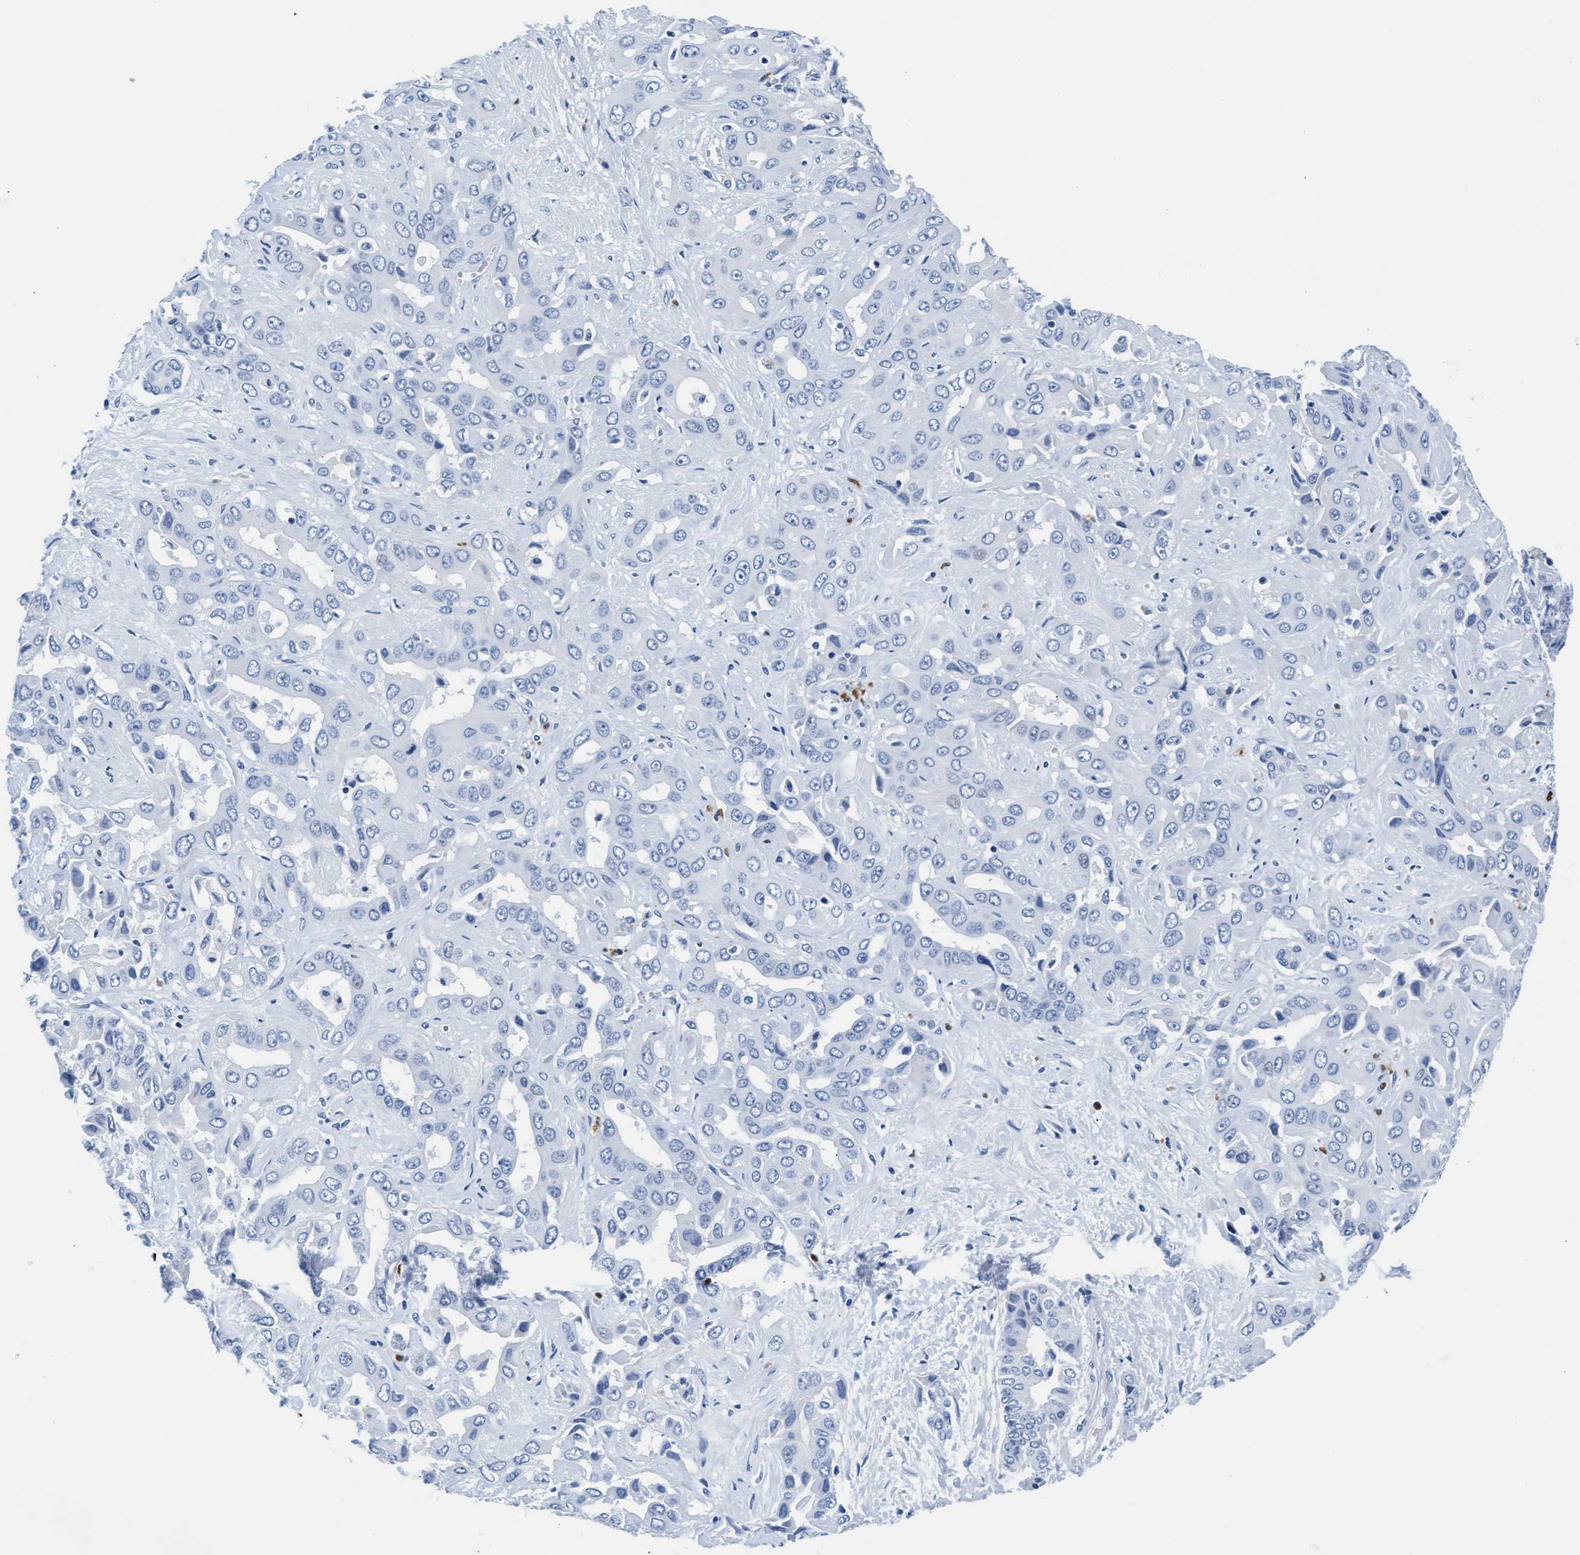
{"staining": {"intensity": "negative", "quantity": "none", "location": "none"}, "tissue": "liver cancer", "cell_type": "Tumor cells", "image_type": "cancer", "snomed": [{"axis": "morphology", "description": "Cholangiocarcinoma"}, {"axis": "topography", "description": "Liver"}], "caption": "Immunohistochemical staining of human liver cholangiocarcinoma demonstrates no significant positivity in tumor cells.", "gene": "MMP8", "patient": {"sex": "female", "age": 52}}